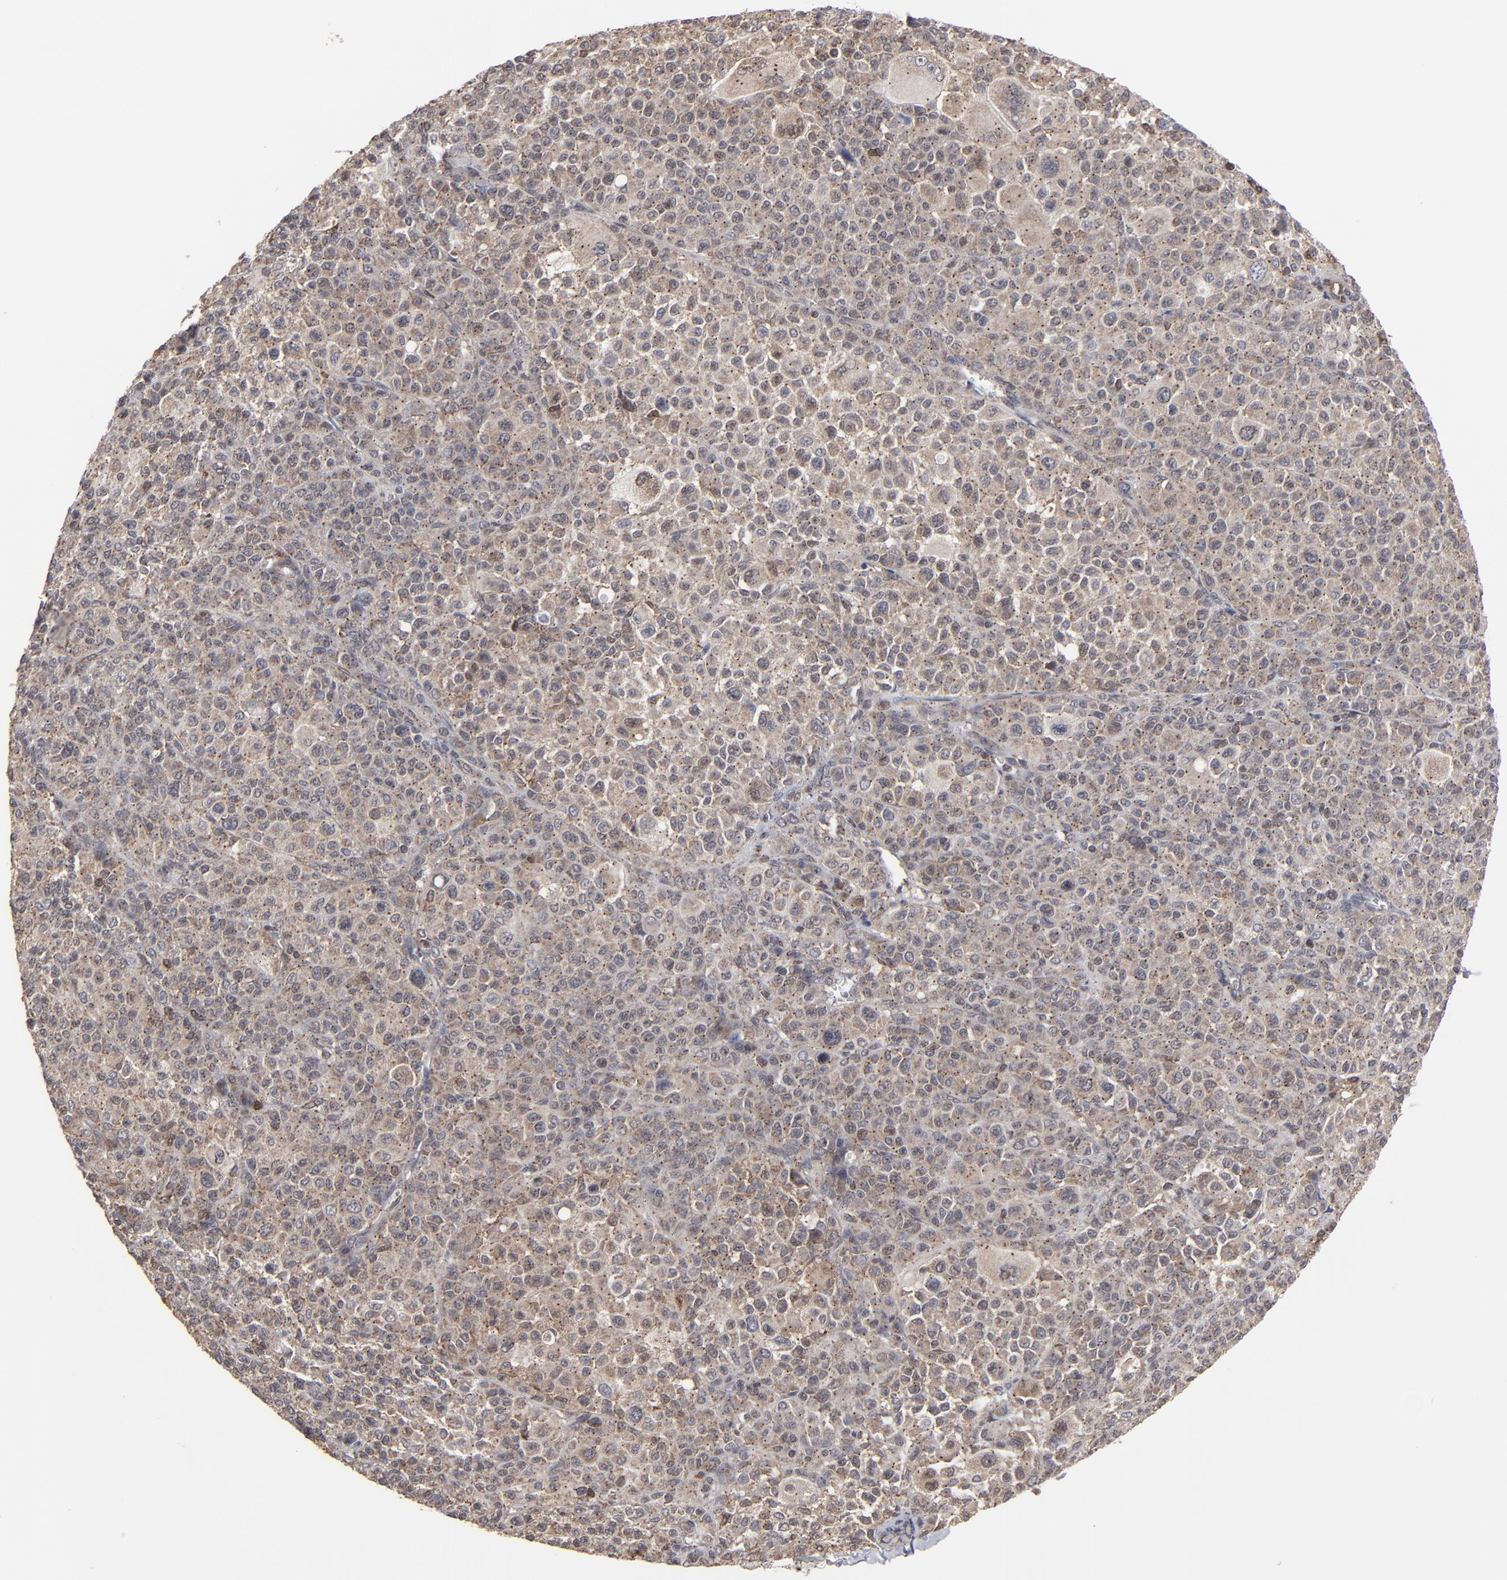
{"staining": {"intensity": "moderate", "quantity": ">75%", "location": "cytoplasmic/membranous"}, "tissue": "melanoma", "cell_type": "Tumor cells", "image_type": "cancer", "snomed": [{"axis": "morphology", "description": "Malignant melanoma, Metastatic site"}, {"axis": "topography", "description": "Skin"}], "caption": "Protein expression analysis of melanoma shows moderate cytoplasmic/membranous positivity in approximately >75% of tumor cells. (brown staining indicates protein expression, while blue staining denotes nuclei).", "gene": "KIAA2026", "patient": {"sex": "female", "age": 74}}